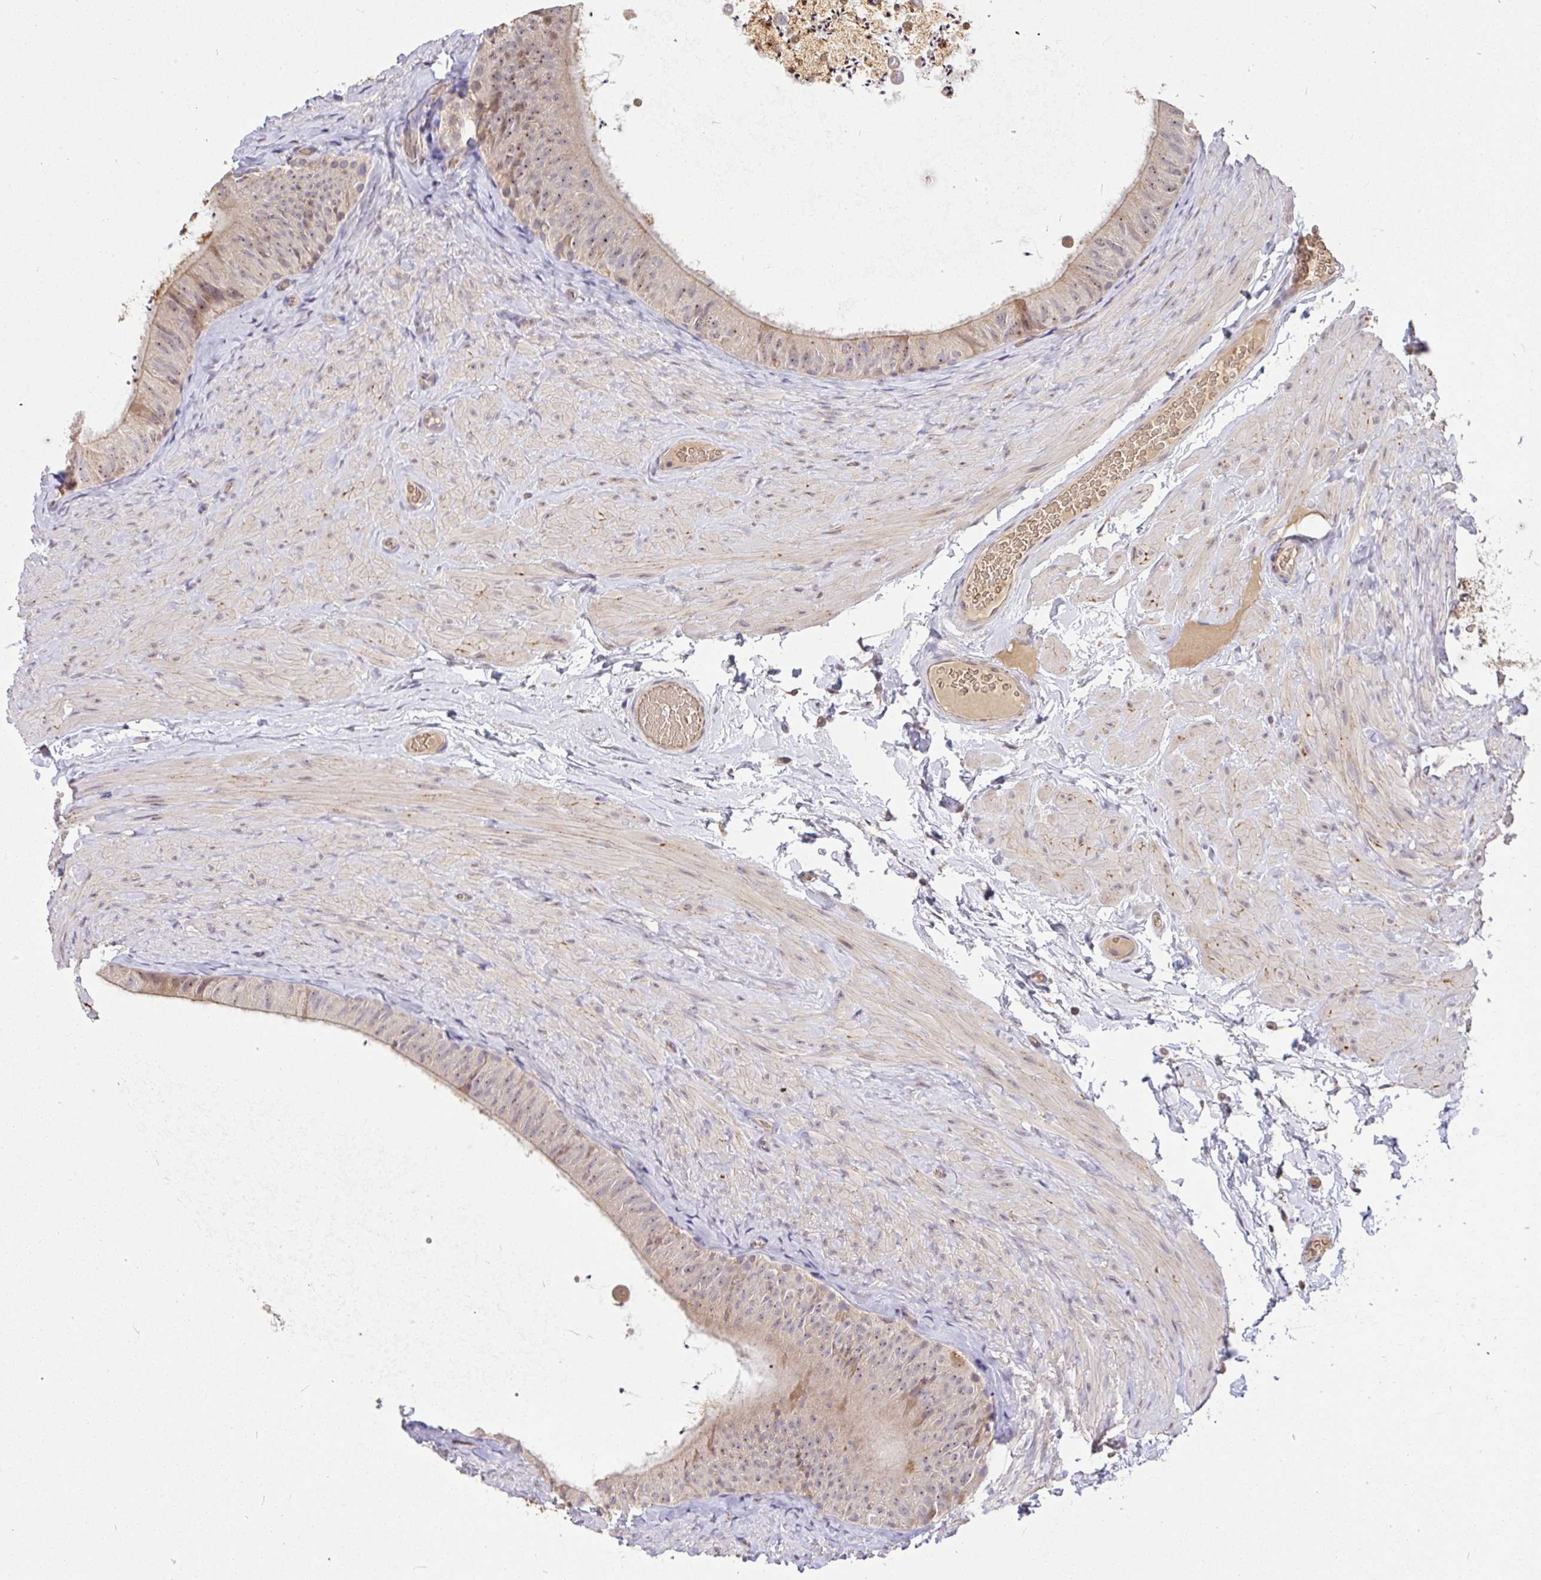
{"staining": {"intensity": "weak", "quantity": "<25%", "location": "cytoplasmic/membranous,nuclear"}, "tissue": "epididymis", "cell_type": "Glandular cells", "image_type": "normal", "snomed": [{"axis": "morphology", "description": "Normal tissue, NOS"}, {"axis": "topography", "description": "Epididymis, spermatic cord, NOS"}, {"axis": "topography", "description": "Epididymis"}], "caption": "Image shows no protein expression in glandular cells of normal epididymis. The staining was performed using DAB (3,3'-diaminobenzidine) to visualize the protein expression in brown, while the nuclei were stained in blue with hematoxylin (Magnification: 20x).", "gene": "C1QTNF9B", "patient": {"sex": "male", "age": 31}}